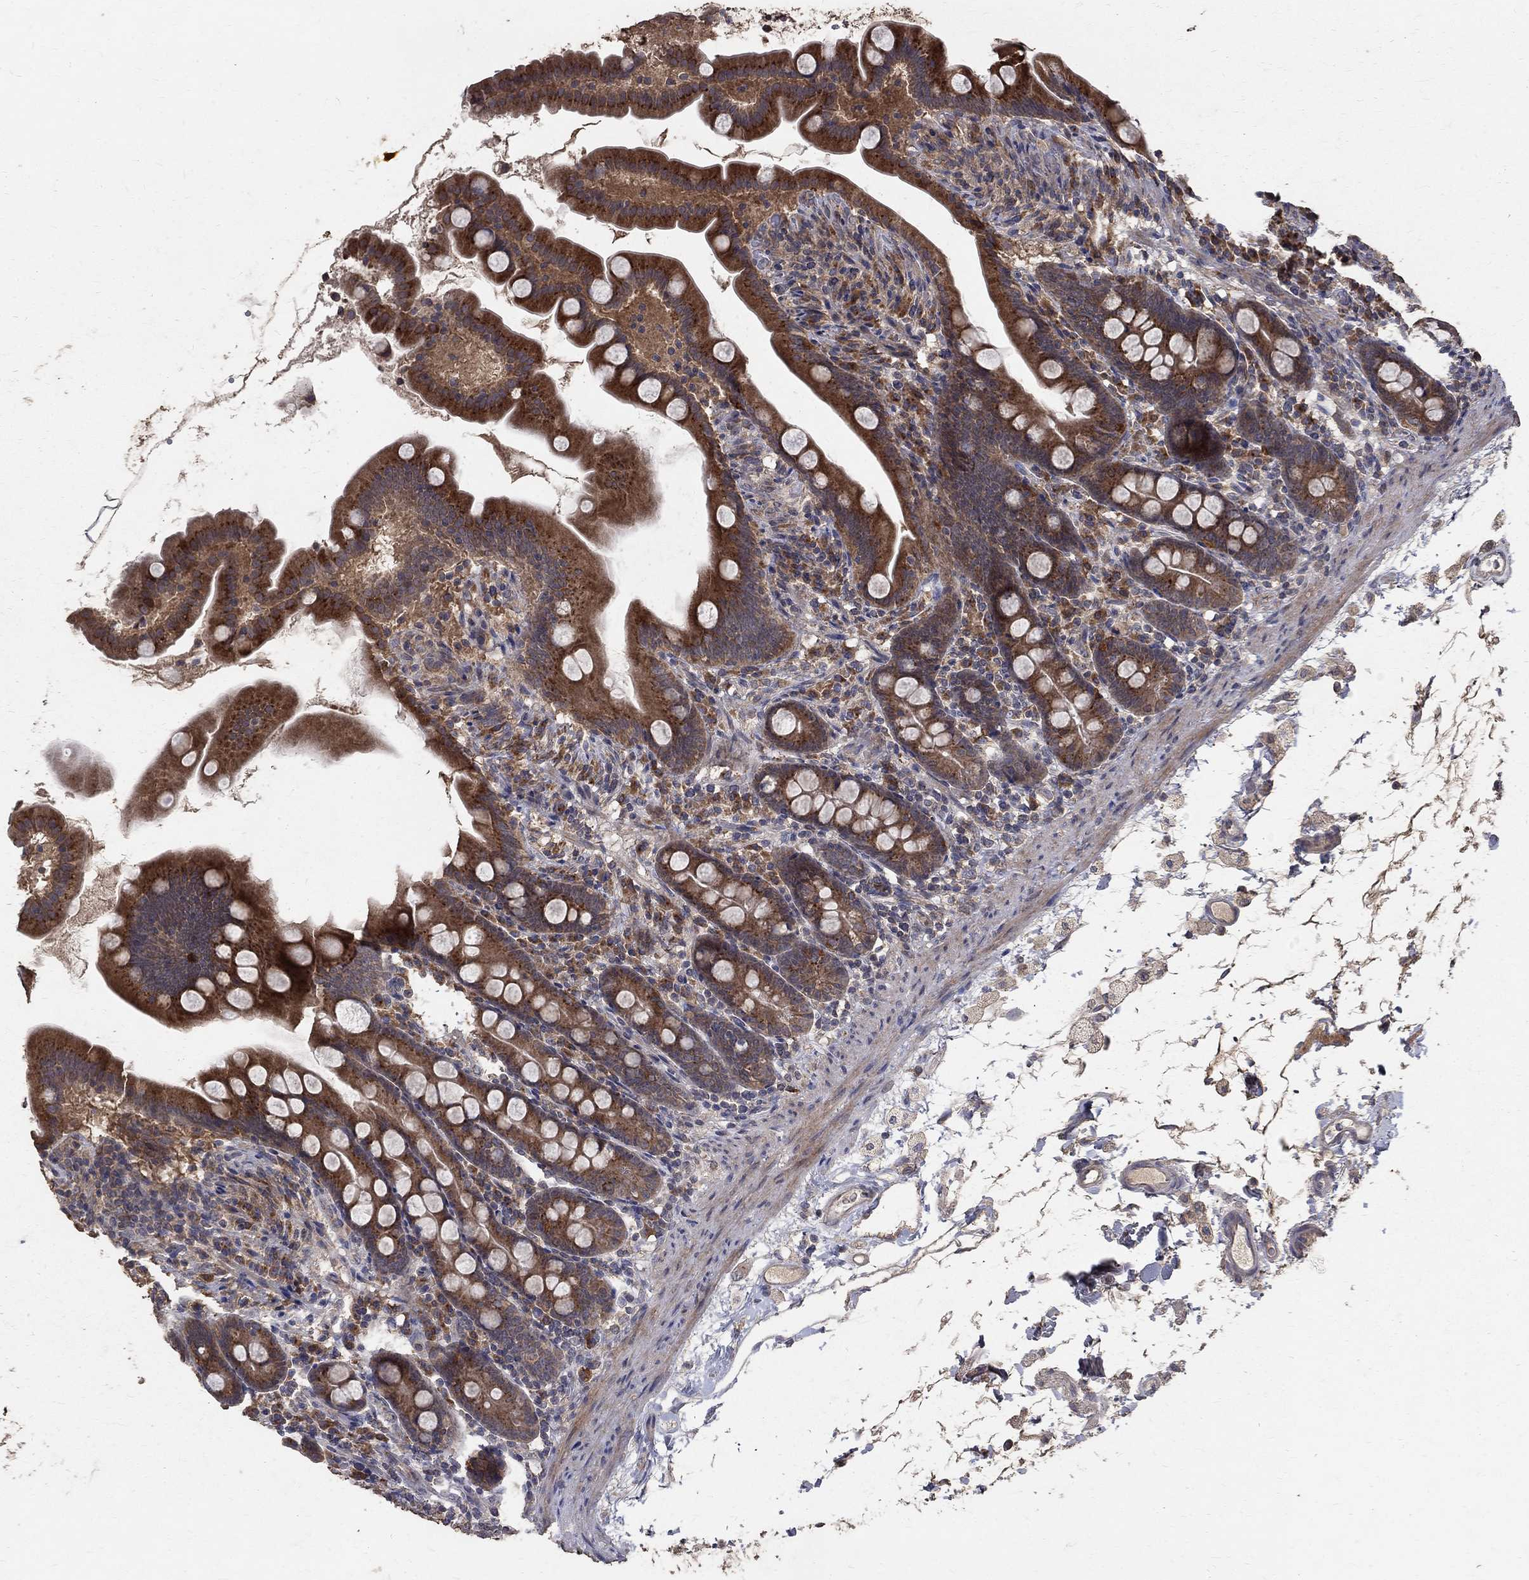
{"staining": {"intensity": "strong", "quantity": "25%-75%", "location": "cytoplasmic/membranous"}, "tissue": "small intestine", "cell_type": "Glandular cells", "image_type": "normal", "snomed": [{"axis": "morphology", "description": "Normal tissue, NOS"}, {"axis": "topography", "description": "Small intestine"}], "caption": "Immunohistochemistry (IHC) micrograph of normal small intestine: small intestine stained using immunohistochemistry (IHC) displays high levels of strong protein expression localized specifically in the cytoplasmic/membranous of glandular cells, appearing as a cytoplasmic/membranous brown color.", "gene": "C17orf75", "patient": {"sex": "female", "age": 44}}